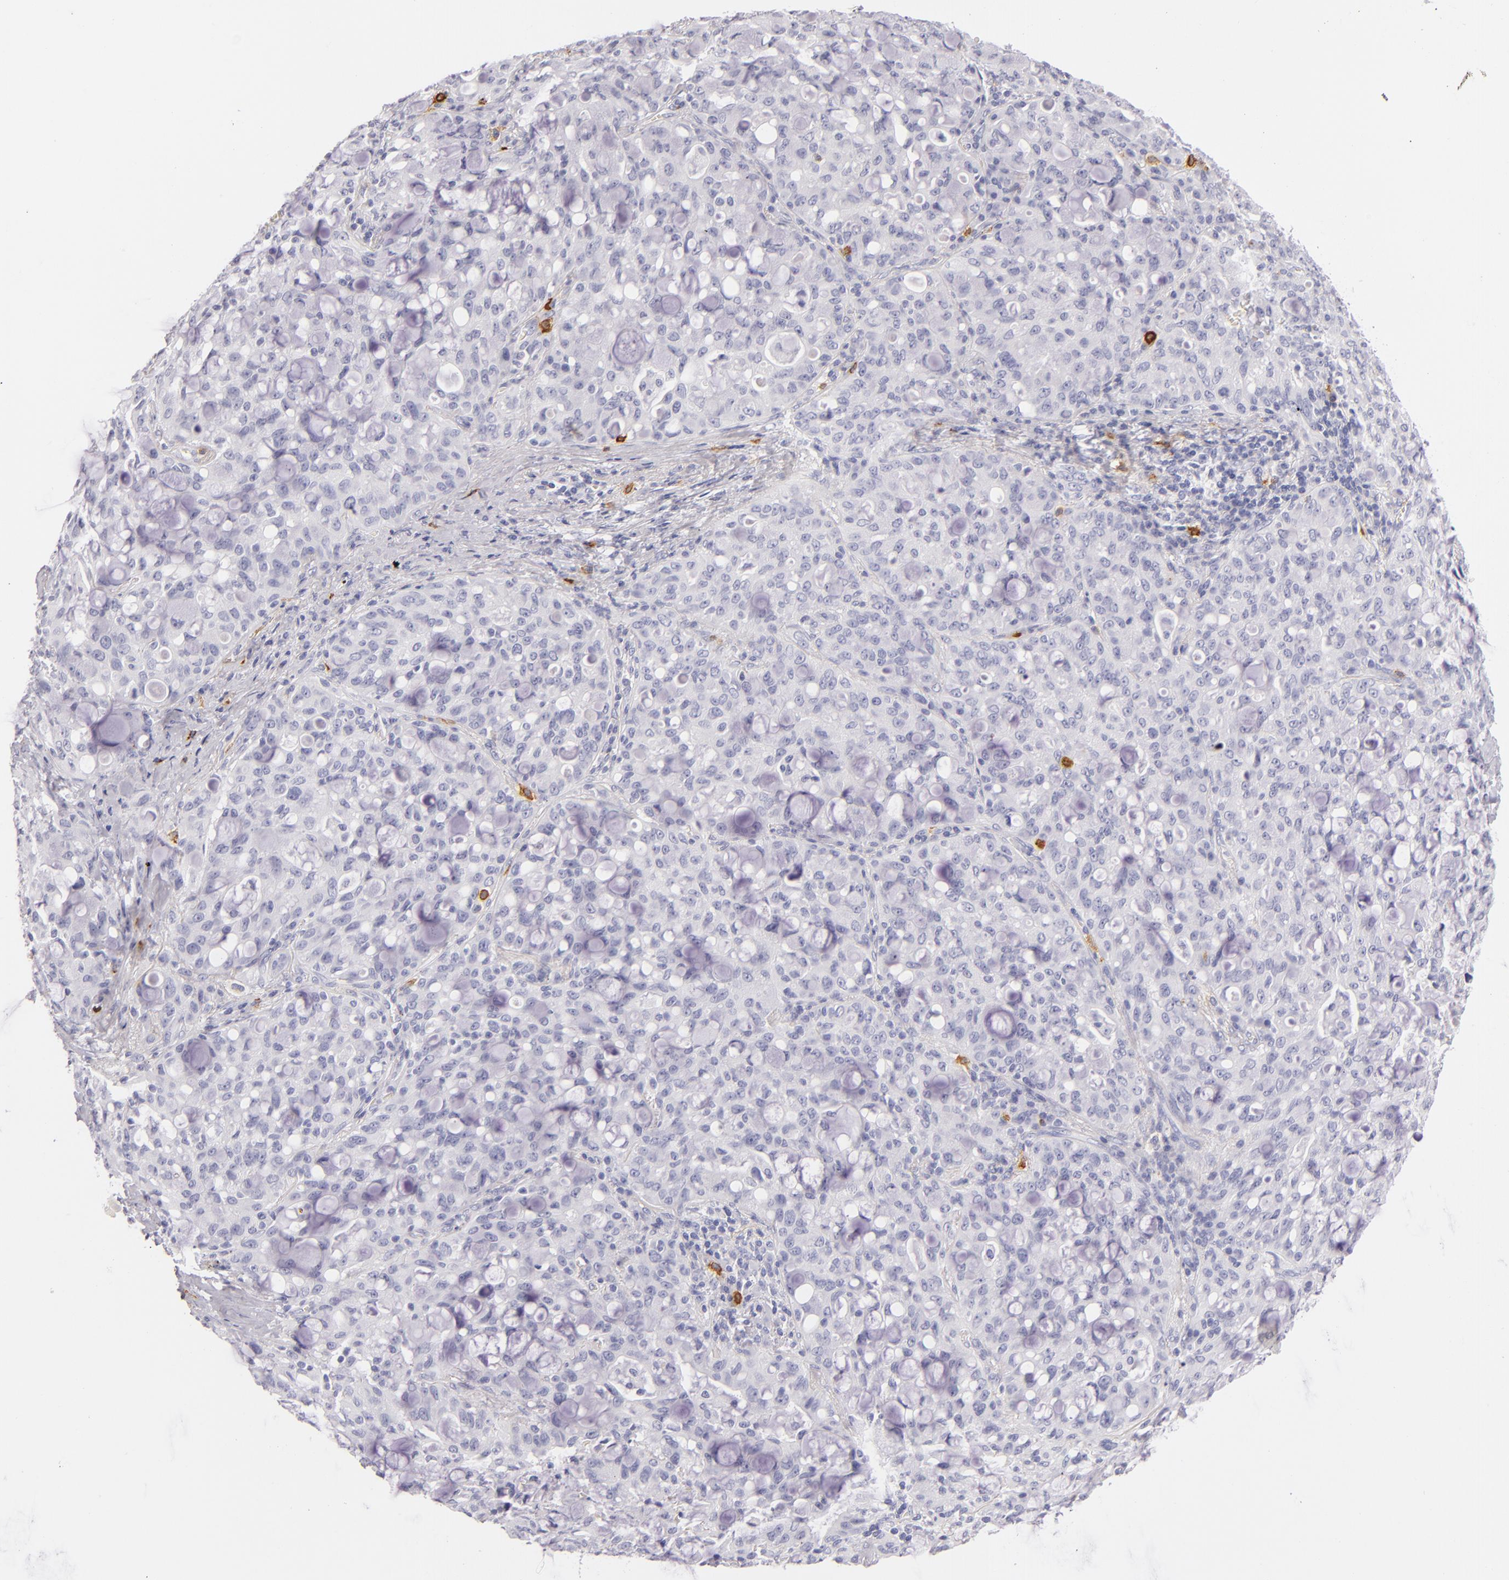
{"staining": {"intensity": "negative", "quantity": "none", "location": "none"}, "tissue": "lung cancer", "cell_type": "Tumor cells", "image_type": "cancer", "snomed": [{"axis": "morphology", "description": "Adenocarcinoma, NOS"}, {"axis": "topography", "description": "Lung"}], "caption": "This is an immunohistochemistry photomicrograph of lung adenocarcinoma. There is no positivity in tumor cells.", "gene": "TPSD1", "patient": {"sex": "female", "age": 44}}